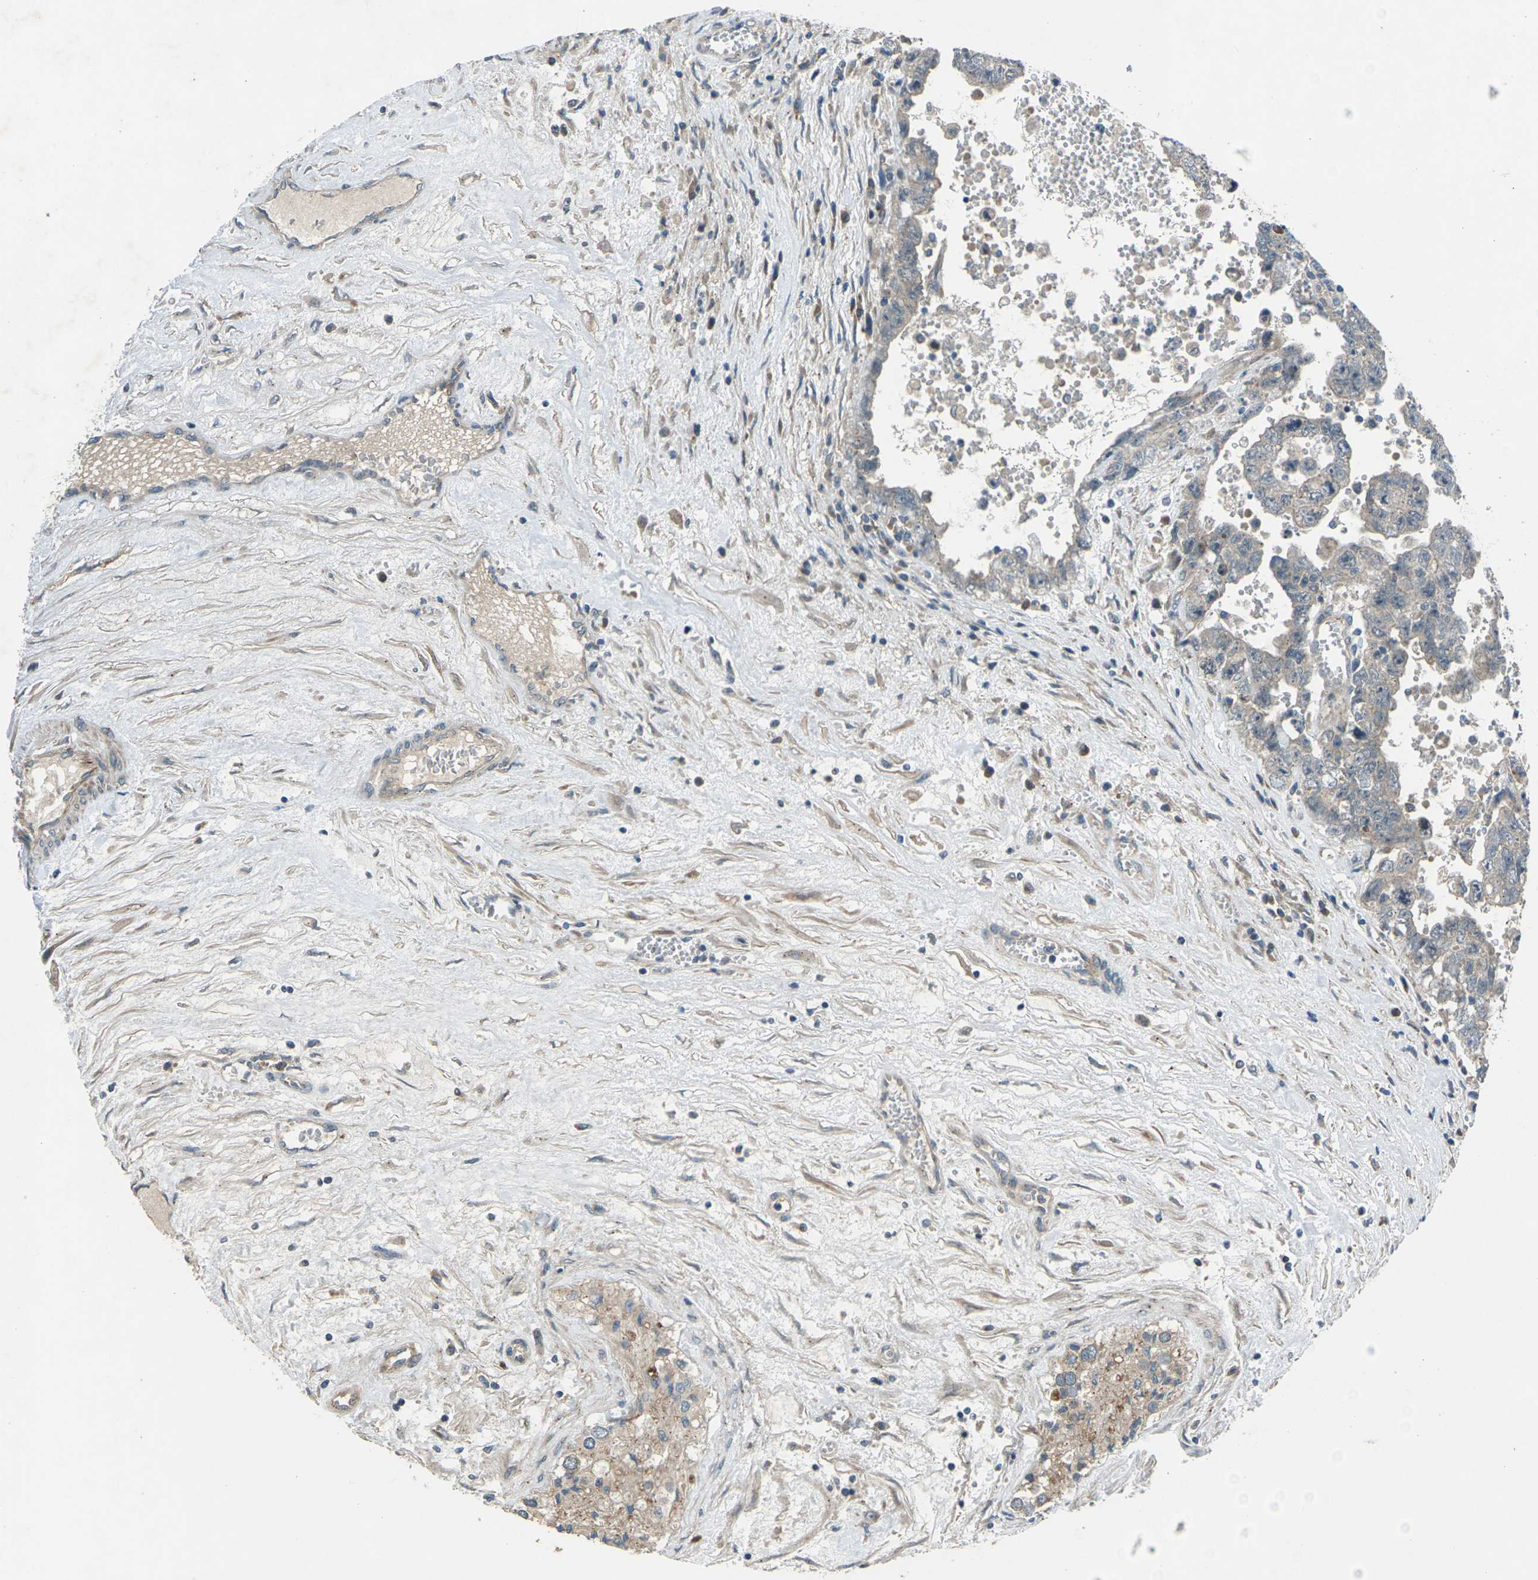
{"staining": {"intensity": "weak", "quantity": "<25%", "location": "cytoplasmic/membranous"}, "tissue": "testis cancer", "cell_type": "Tumor cells", "image_type": "cancer", "snomed": [{"axis": "morphology", "description": "Carcinoma, Embryonal, NOS"}, {"axis": "topography", "description": "Testis"}], "caption": "The IHC histopathology image has no significant staining in tumor cells of testis cancer tissue.", "gene": "EDNRA", "patient": {"sex": "male", "age": 28}}